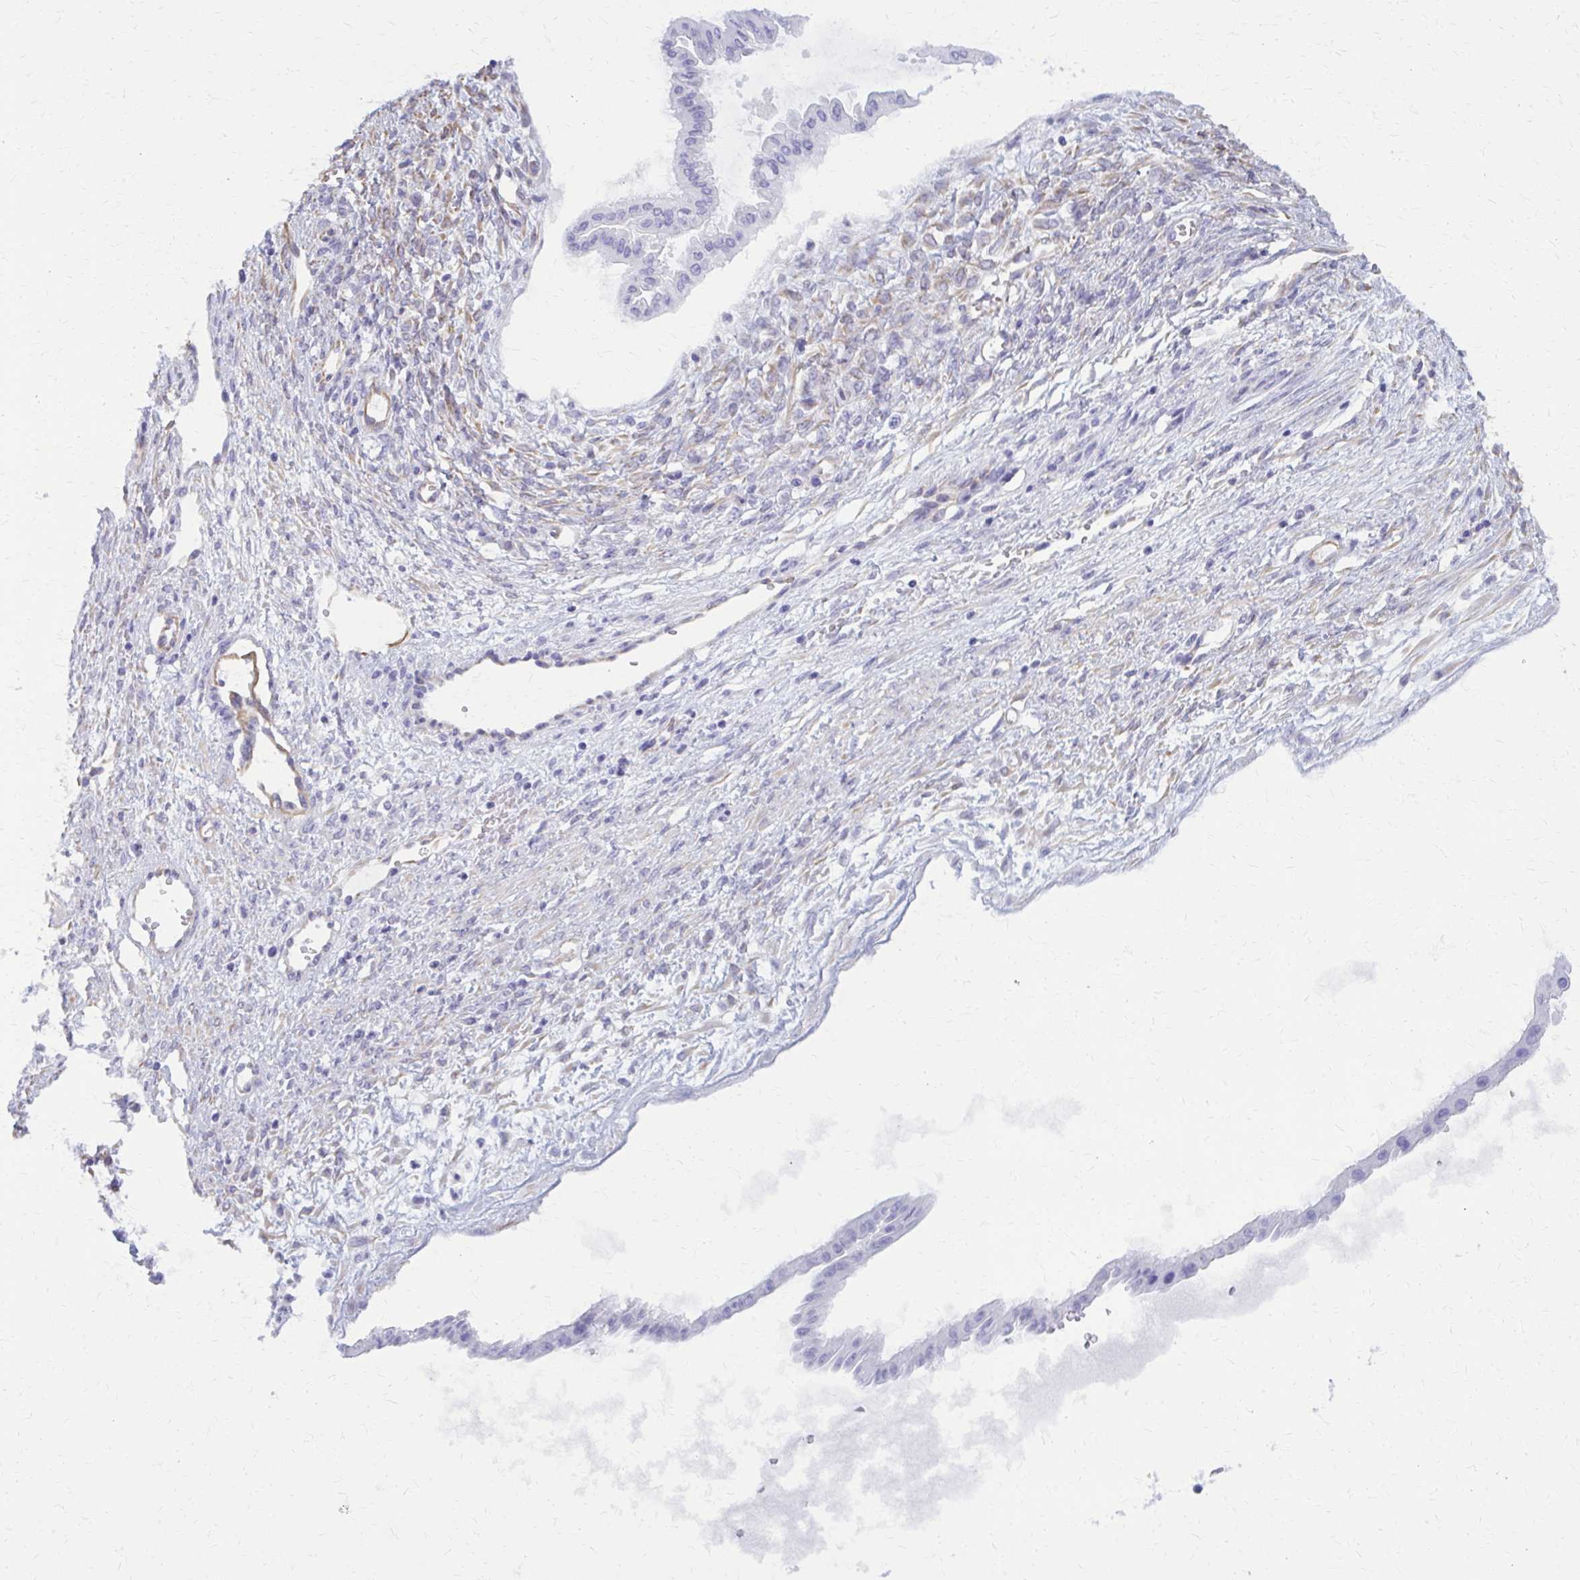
{"staining": {"intensity": "negative", "quantity": "none", "location": "none"}, "tissue": "ovarian cancer", "cell_type": "Tumor cells", "image_type": "cancer", "snomed": [{"axis": "morphology", "description": "Cystadenocarcinoma, mucinous, NOS"}, {"axis": "topography", "description": "Ovary"}], "caption": "Tumor cells show no significant expression in ovarian cancer.", "gene": "GFAP", "patient": {"sex": "female", "age": 73}}